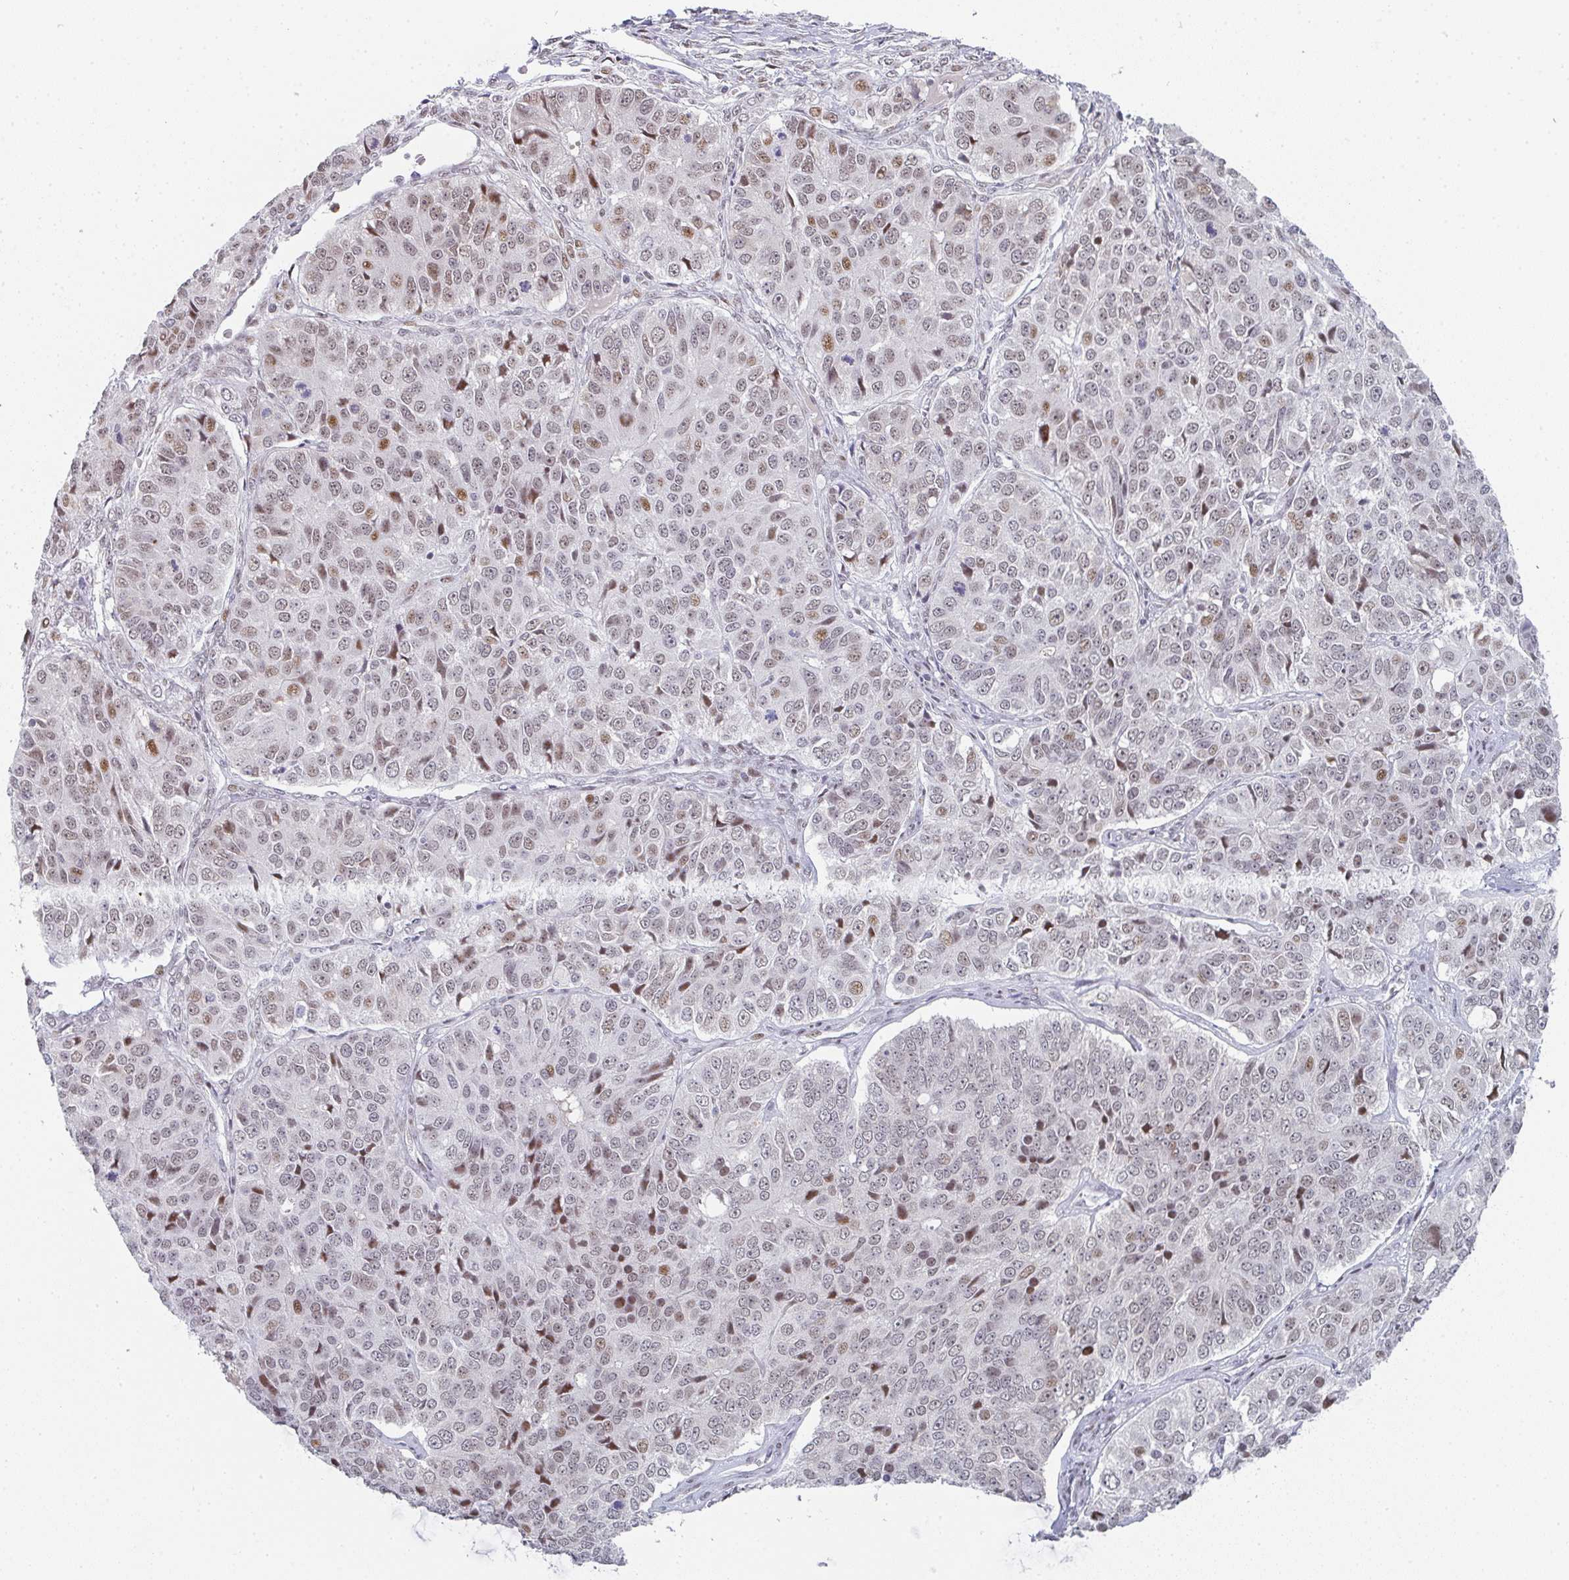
{"staining": {"intensity": "weak", "quantity": ">75%", "location": "nuclear"}, "tissue": "ovarian cancer", "cell_type": "Tumor cells", "image_type": "cancer", "snomed": [{"axis": "morphology", "description": "Carcinoma, endometroid"}, {"axis": "topography", "description": "Ovary"}], "caption": "Ovarian cancer (endometroid carcinoma) stained with DAB (3,3'-diaminobenzidine) IHC shows low levels of weak nuclear positivity in approximately >75% of tumor cells.", "gene": "LIN54", "patient": {"sex": "female", "age": 51}}